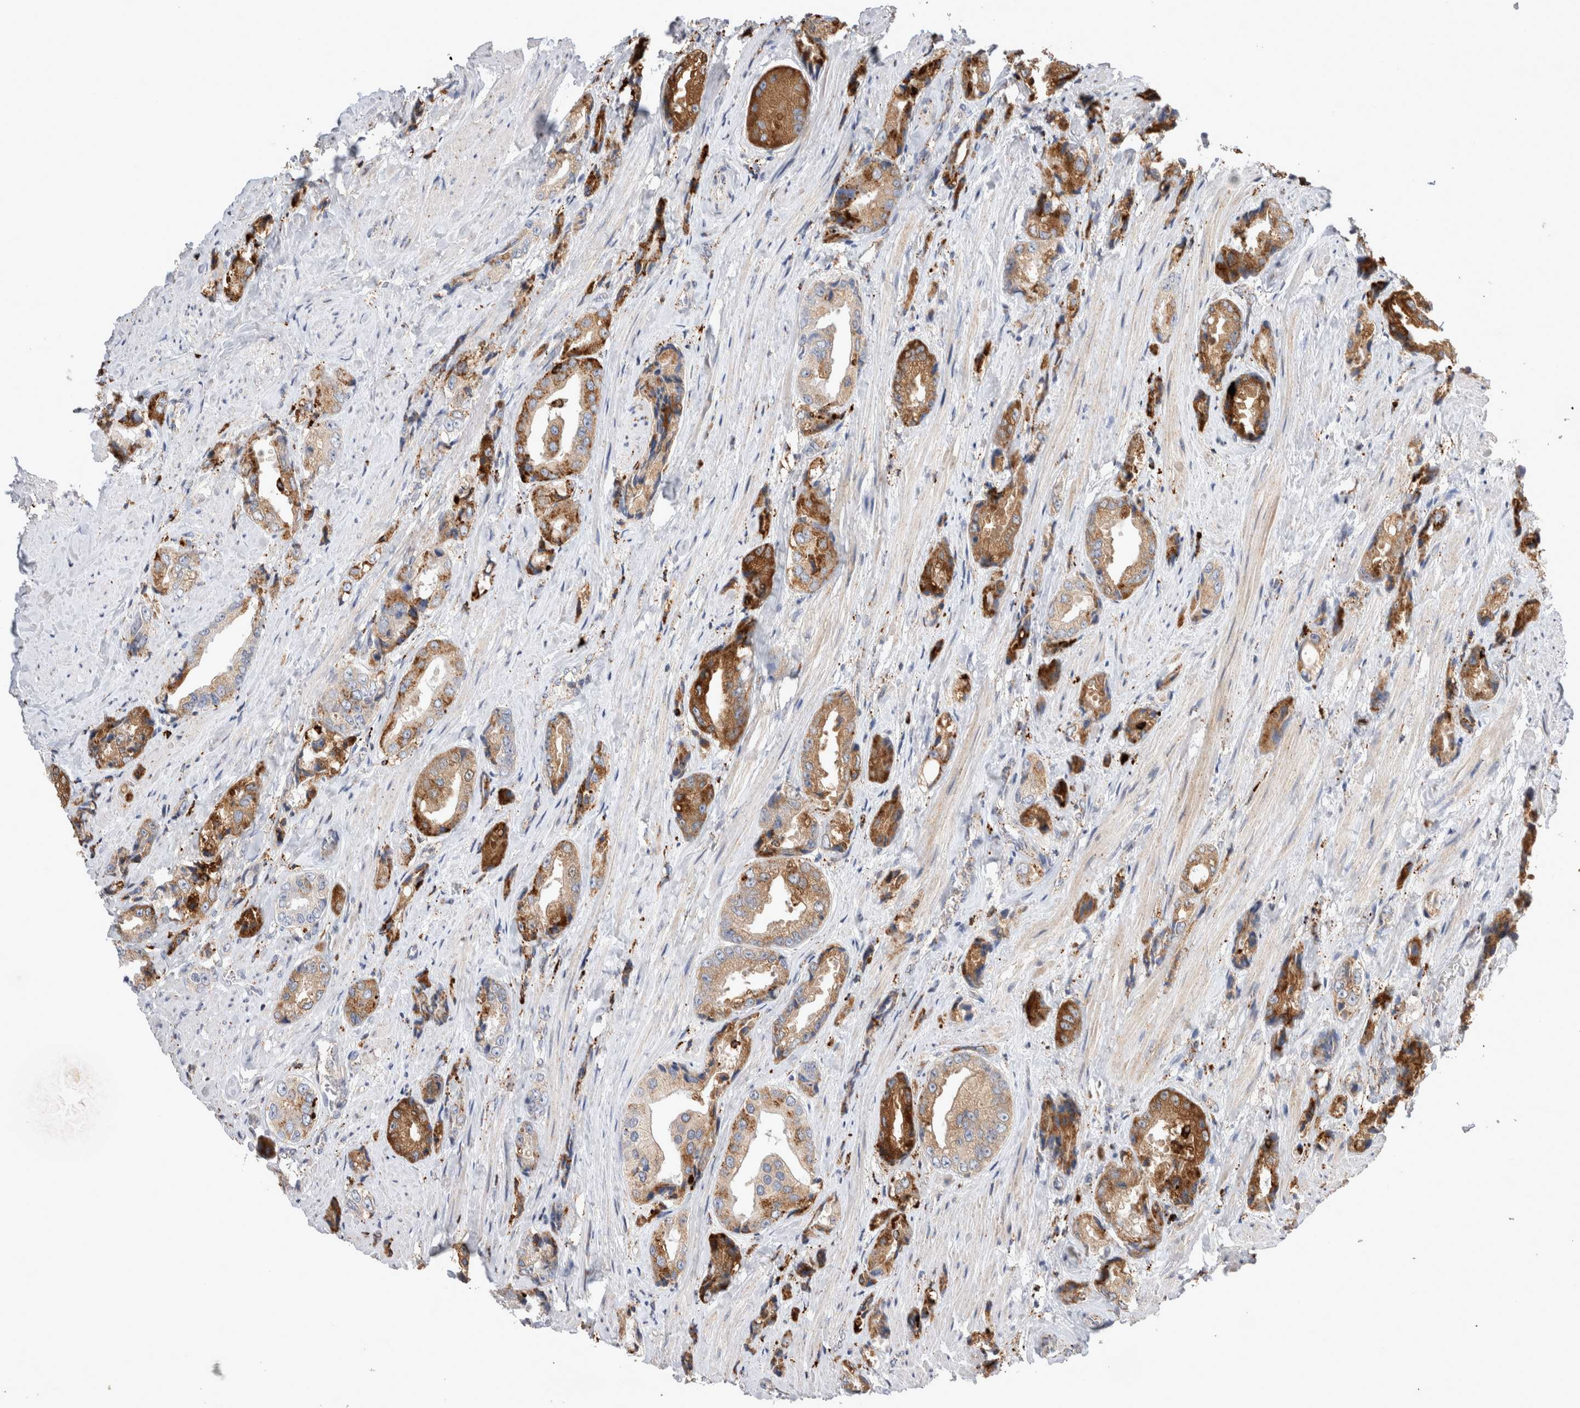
{"staining": {"intensity": "strong", "quantity": ">75%", "location": "cytoplasmic/membranous"}, "tissue": "prostate cancer", "cell_type": "Tumor cells", "image_type": "cancer", "snomed": [{"axis": "morphology", "description": "Adenocarcinoma, High grade"}, {"axis": "topography", "description": "Prostate"}], "caption": "This is an image of IHC staining of prostate cancer, which shows strong positivity in the cytoplasmic/membranous of tumor cells.", "gene": "CTSA", "patient": {"sex": "male", "age": 61}}